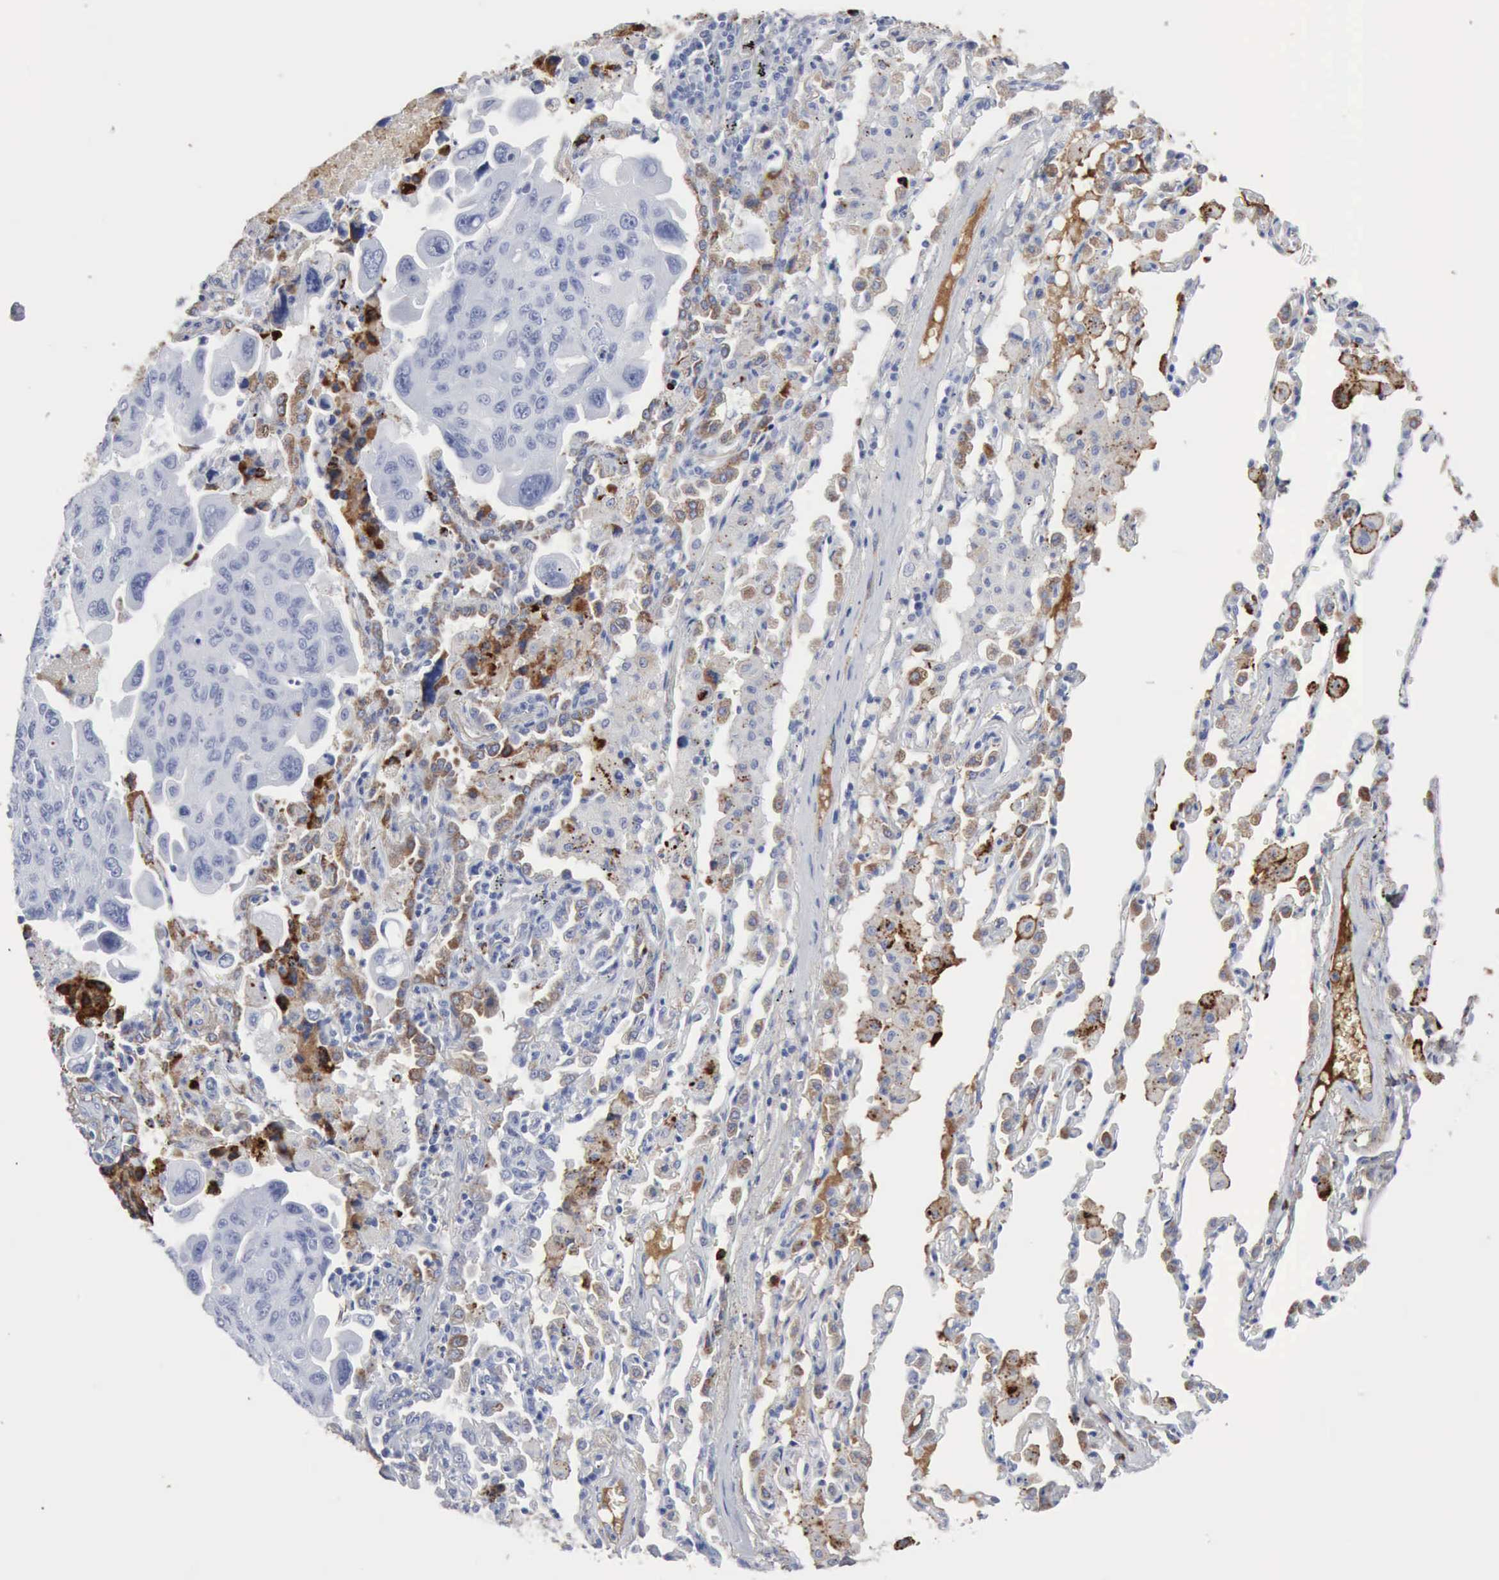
{"staining": {"intensity": "negative", "quantity": "none", "location": "none"}, "tissue": "lung cancer", "cell_type": "Tumor cells", "image_type": "cancer", "snomed": [{"axis": "morphology", "description": "Adenocarcinoma, NOS"}, {"axis": "topography", "description": "Lung"}], "caption": "This is a micrograph of immunohistochemistry staining of lung adenocarcinoma, which shows no expression in tumor cells. Brightfield microscopy of immunohistochemistry (IHC) stained with DAB (3,3'-diaminobenzidine) (brown) and hematoxylin (blue), captured at high magnification.", "gene": "C4BPA", "patient": {"sex": "male", "age": 64}}